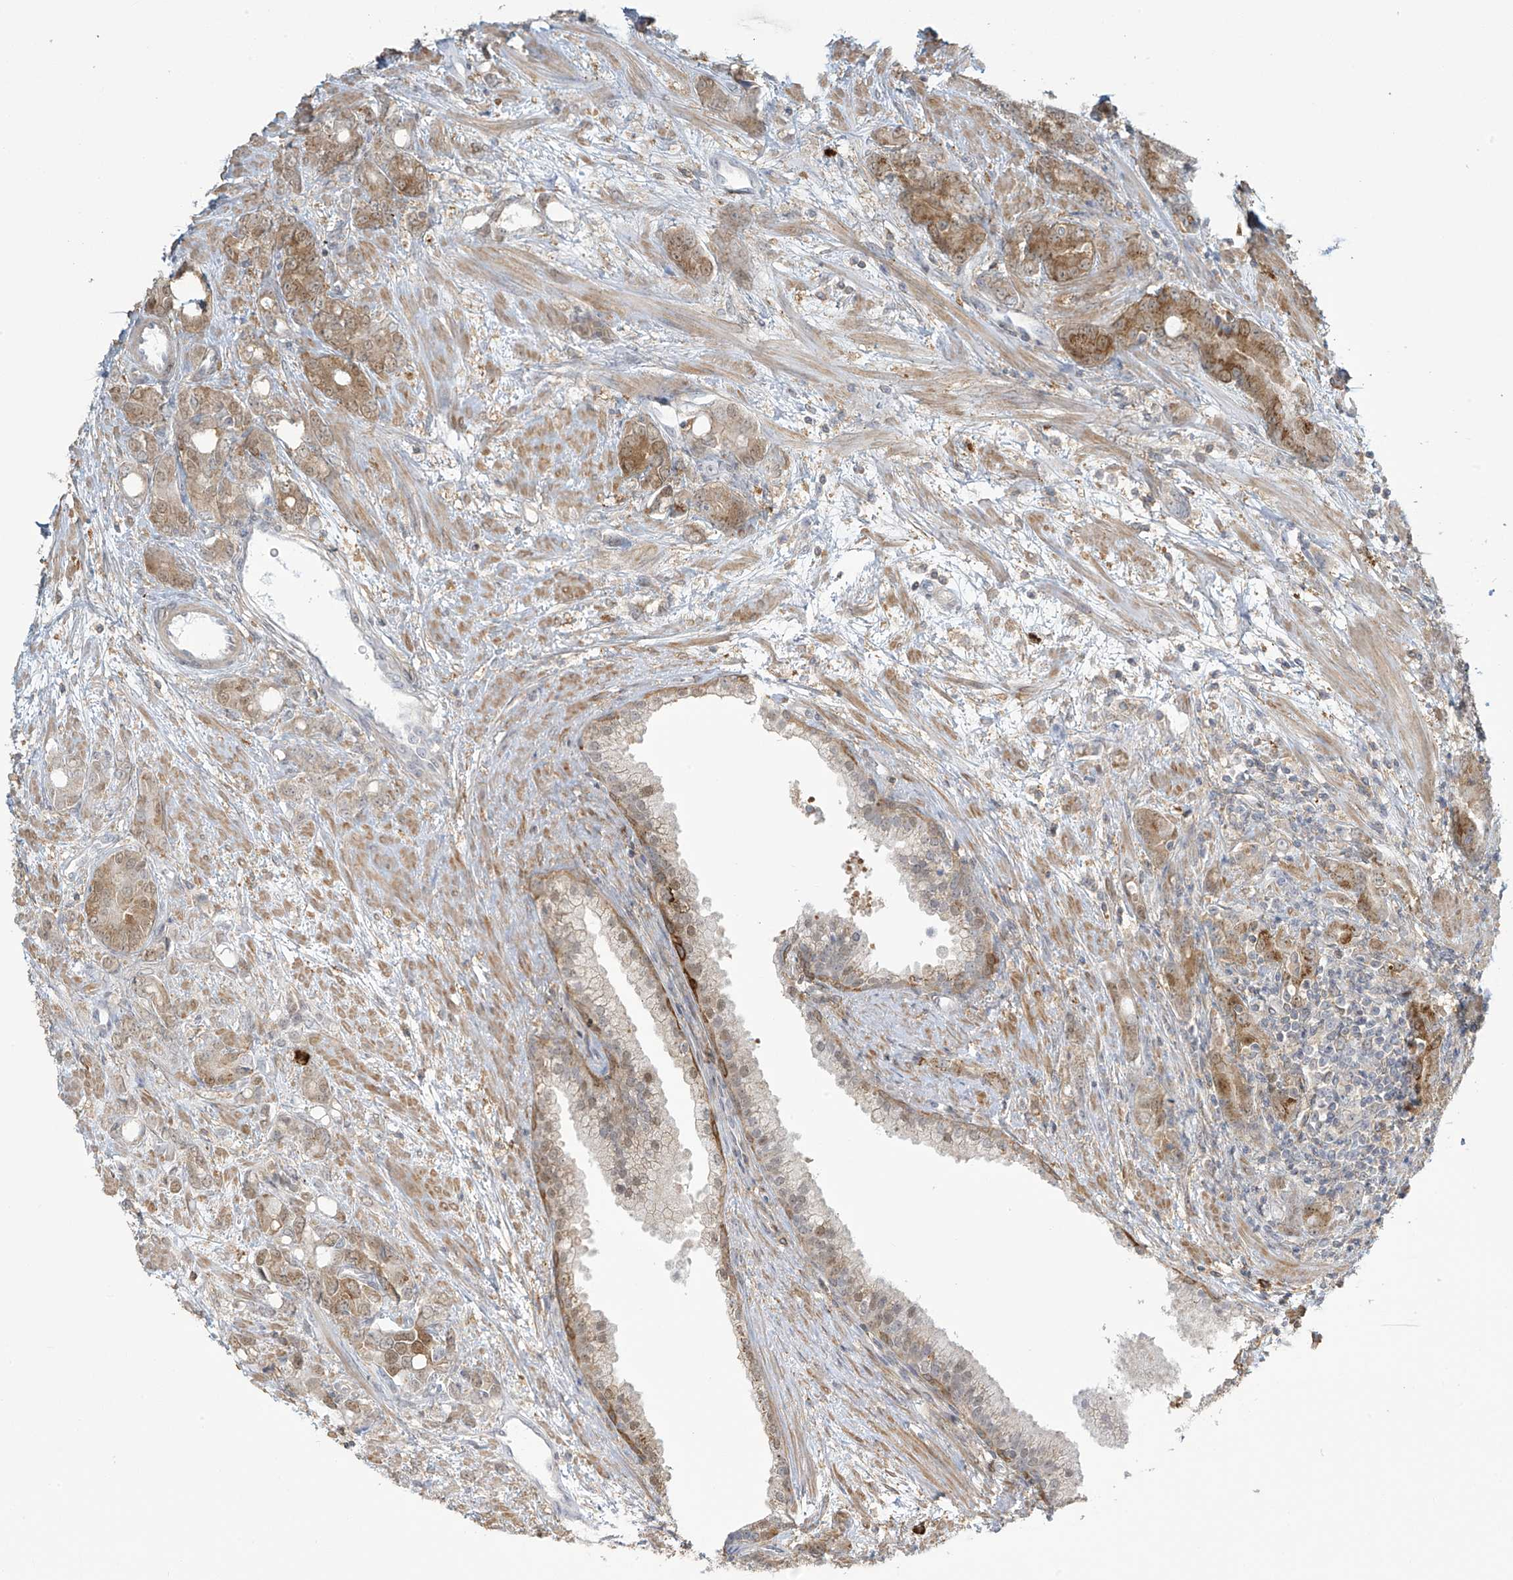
{"staining": {"intensity": "moderate", "quantity": ">75%", "location": "cytoplasmic/membranous"}, "tissue": "prostate cancer", "cell_type": "Tumor cells", "image_type": "cancer", "snomed": [{"axis": "morphology", "description": "Adenocarcinoma, High grade"}, {"axis": "topography", "description": "Prostate"}], "caption": "Protein staining of adenocarcinoma (high-grade) (prostate) tissue reveals moderate cytoplasmic/membranous positivity in about >75% of tumor cells. (IHC, brightfield microscopy, high magnification).", "gene": "TAGAP", "patient": {"sex": "male", "age": 62}}